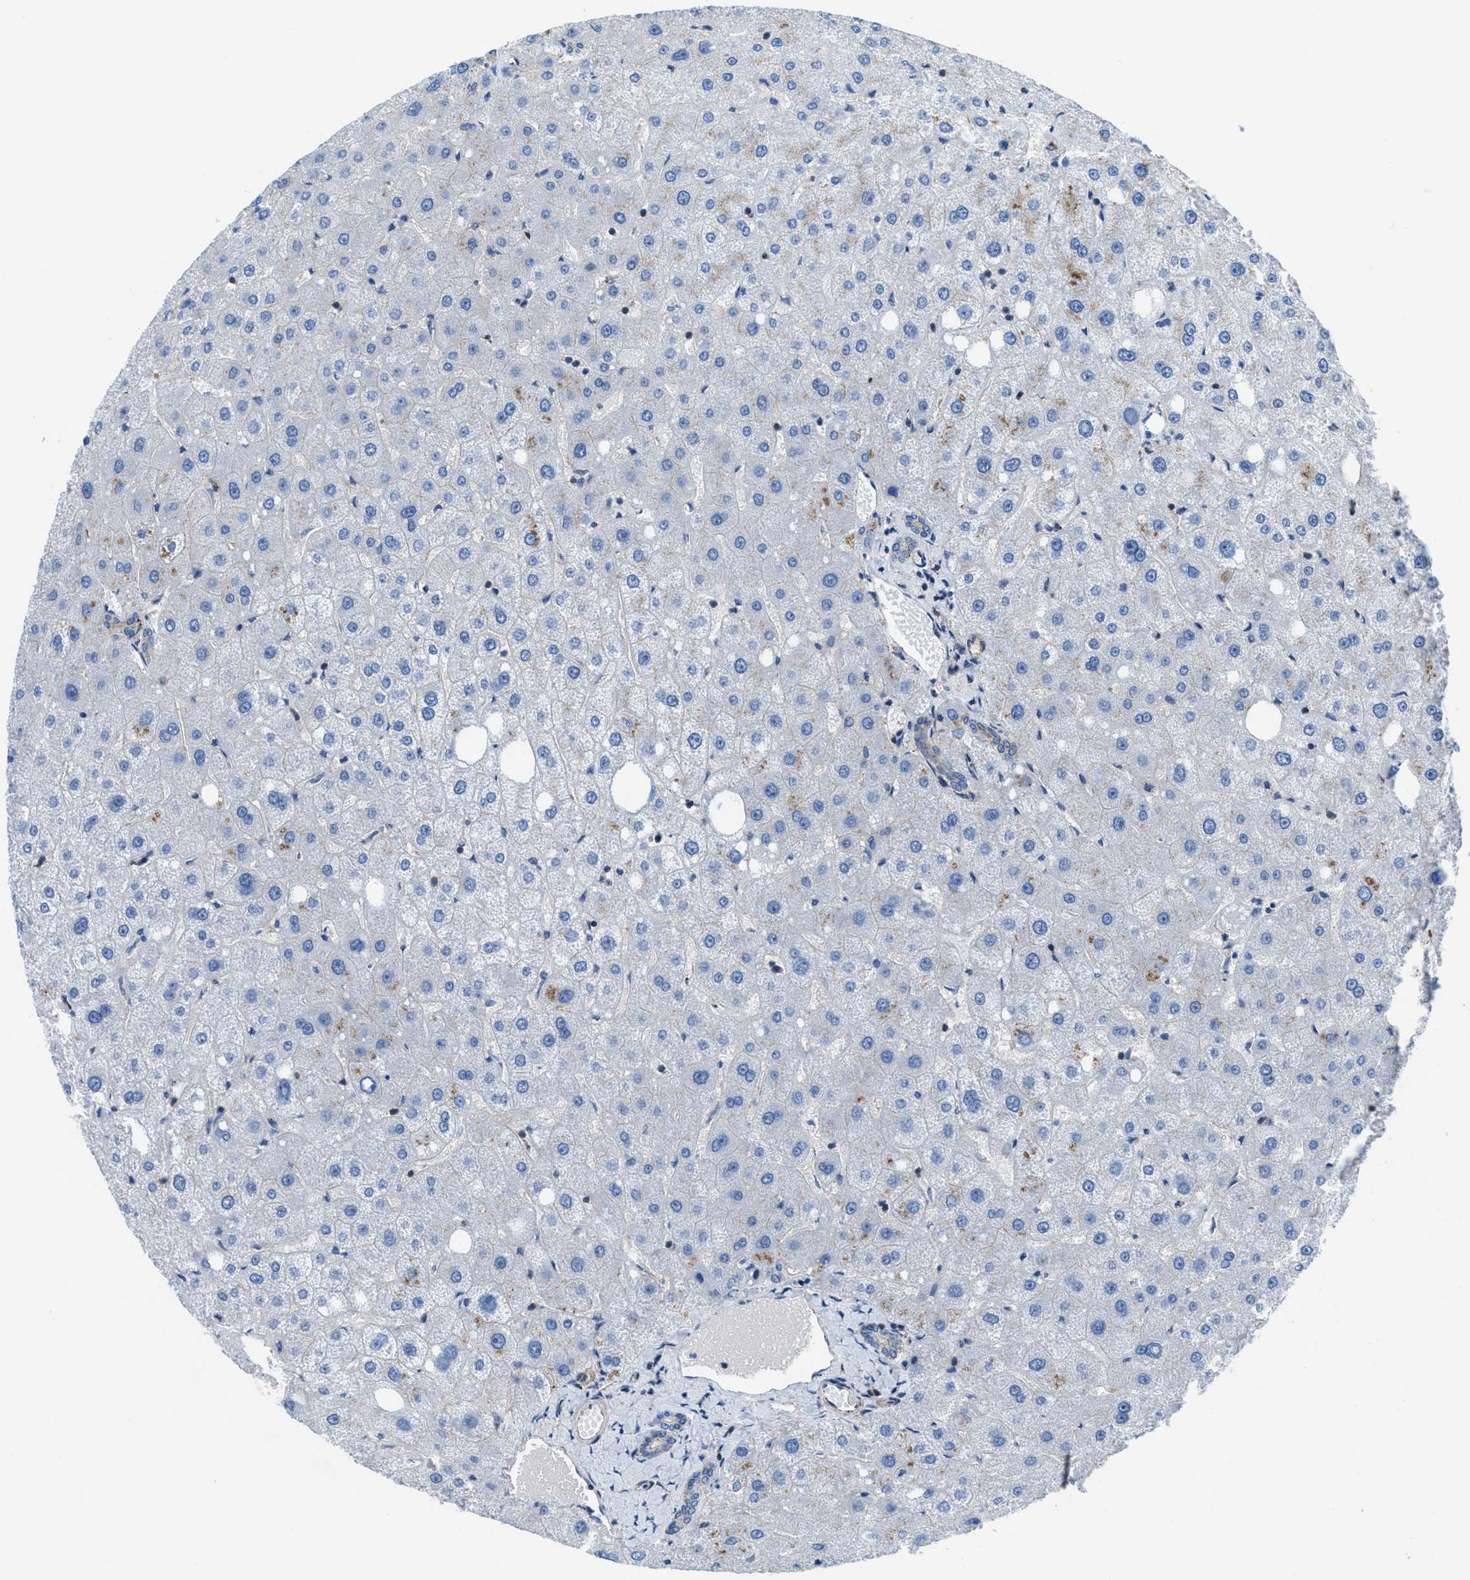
{"staining": {"intensity": "weak", "quantity": "<25%", "location": "cytoplasmic/membranous"}, "tissue": "liver", "cell_type": "Cholangiocytes", "image_type": "normal", "snomed": [{"axis": "morphology", "description": "Normal tissue, NOS"}, {"axis": "topography", "description": "Liver"}], "caption": "Human liver stained for a protein using immunohistochemistry (IHC) displays no expression in cholangiocytes.", "gene": "MFSD13A", "patient": {"sex": "male", "age": 73}}